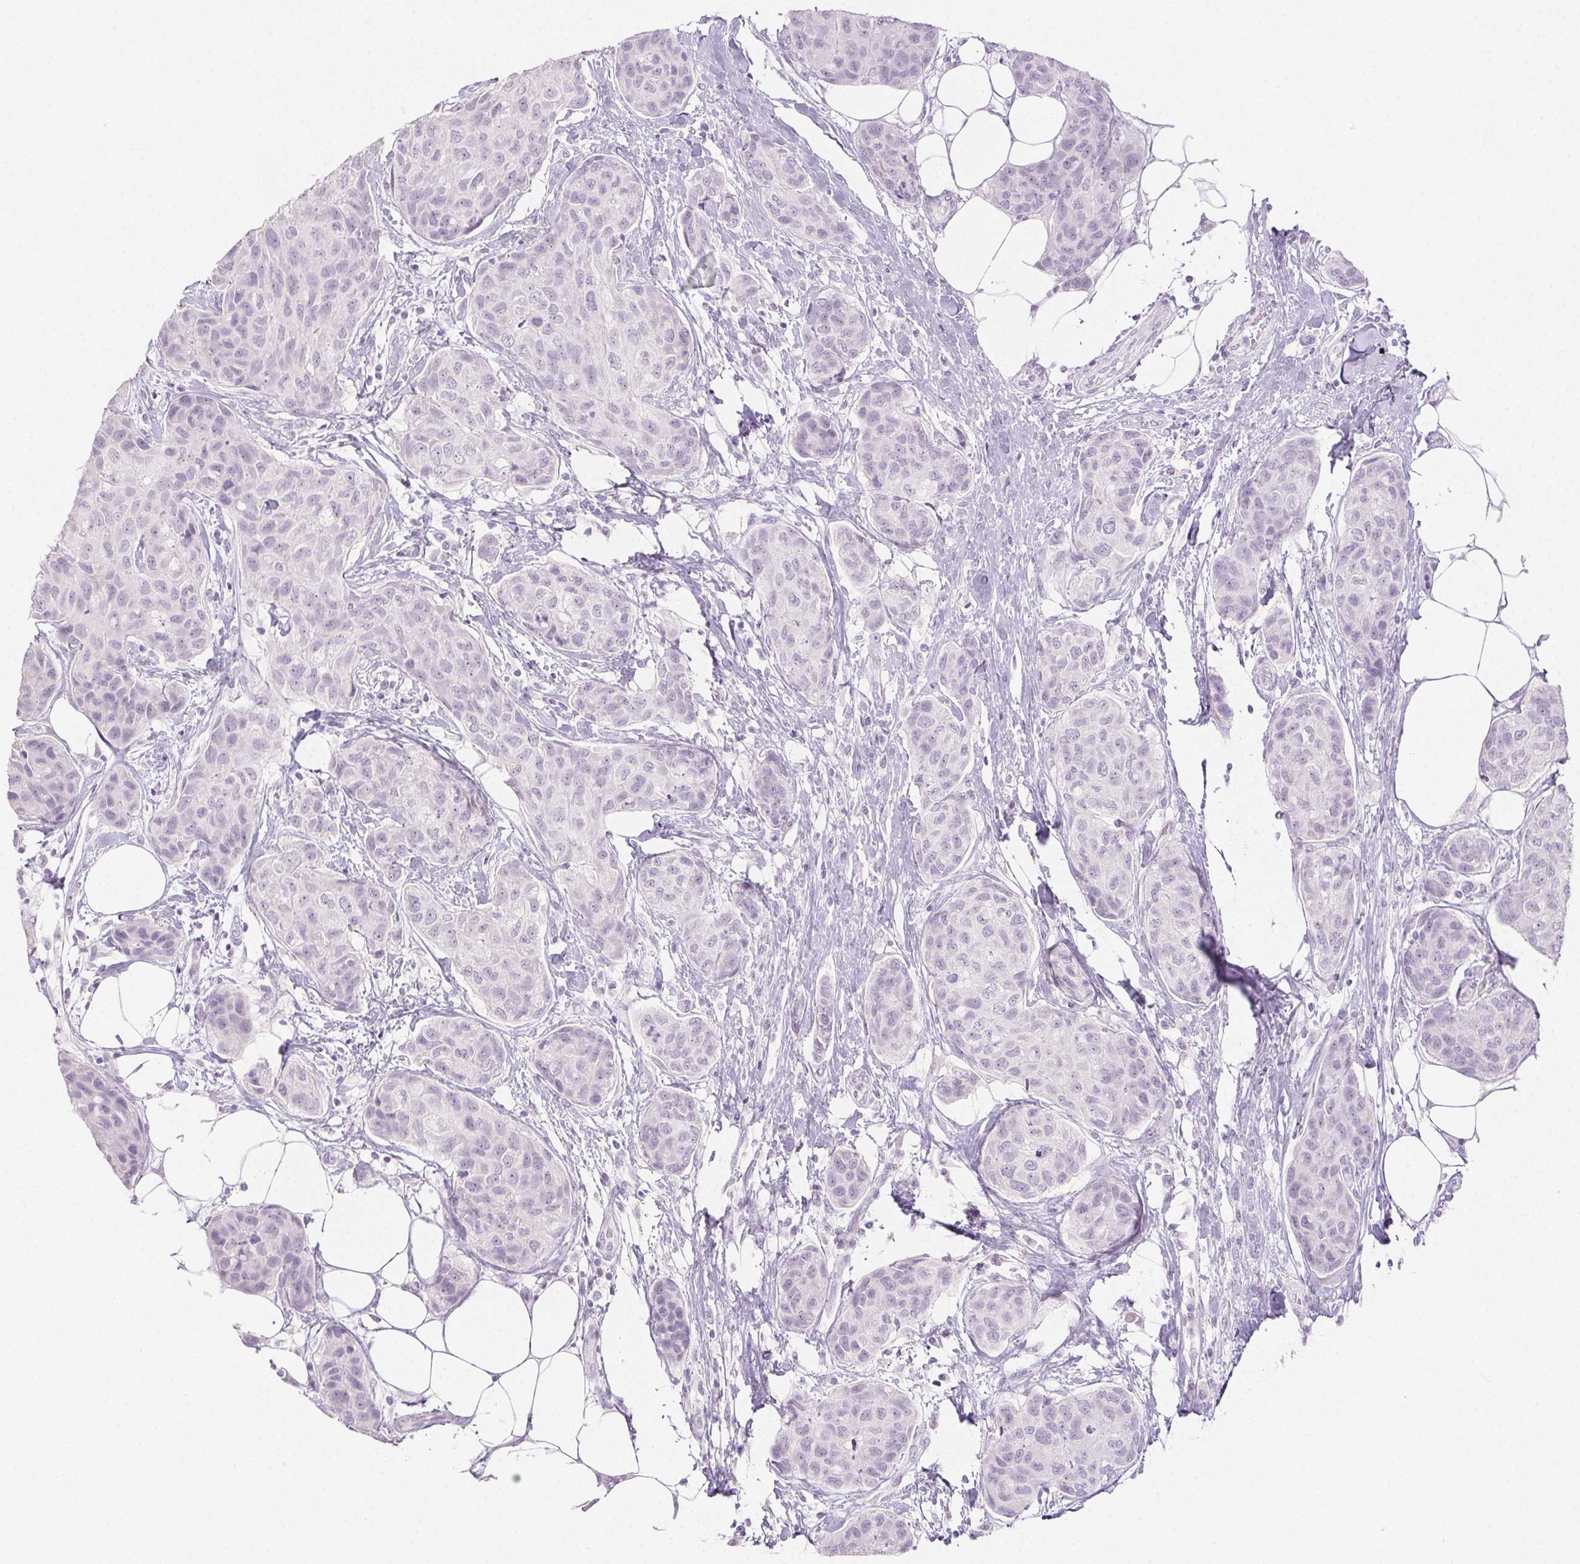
{"staining": {"intensity": "negative", "quantity": "none", "location": "none"}, "tissue": "breast cancer", "cell_type": "Tumor cells", "image_type": "cancer", "snomed": [{"axis": "morphology", "description": "Duct carcinoma"}, {"axis": "topography", "description": "Breast"}], "caption": "High magnification brightfield microscopy of breast cancer (invasive ductal carcinoma) stained with DAB (3,3'-diaminobenzidine) (brown) and counterstained with hematoxylin (blue): tumor cells show no significant staining. The staining is performed using DAB brown chromogen with nuclei counter-stained in using hematoxylin.", "gene": "PI3", "patient": {"sex": "female", "age": 80}}